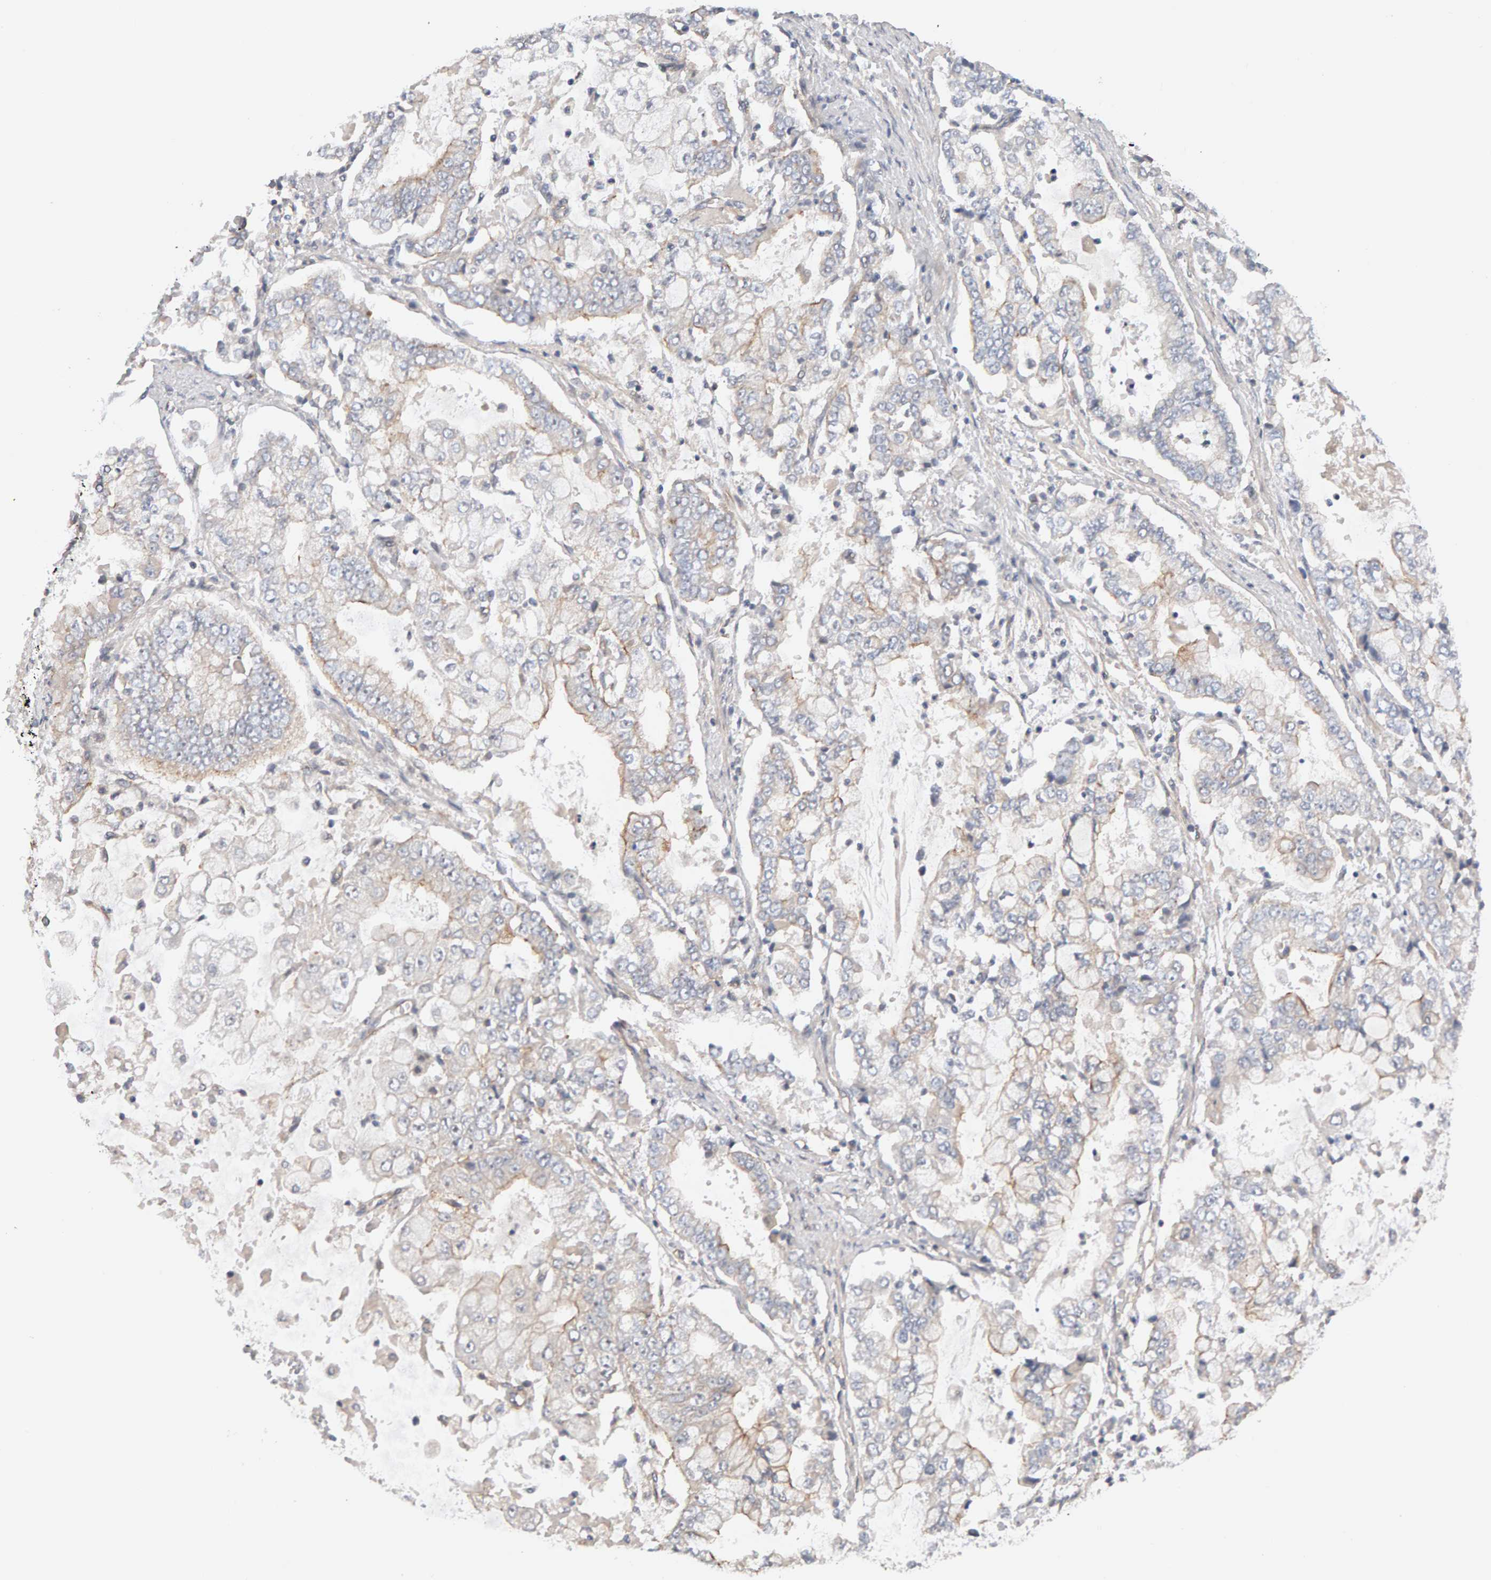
{"staining": {"intensity": "weak", "quantity": "<25%", "location": "cytoplasmic/membranous"}, "tissue": "stomach cancer", "cell_type": "Tumor cells", "image_type": "cancer", "snomed": [{"axis": "morphology", "description": "Adenocarcinoma, NOS"}, {"axis": "topography", "description": "Stomach"}], "caption": "Photomicrograph shows no significant protein staining in tumor cells of adenocarcinoma (stomach). (DAB immunohistochemistry (IHC), high magnification).", "gene": "PPP1R16A", "patient": {"sex": "male", "age": 76}}